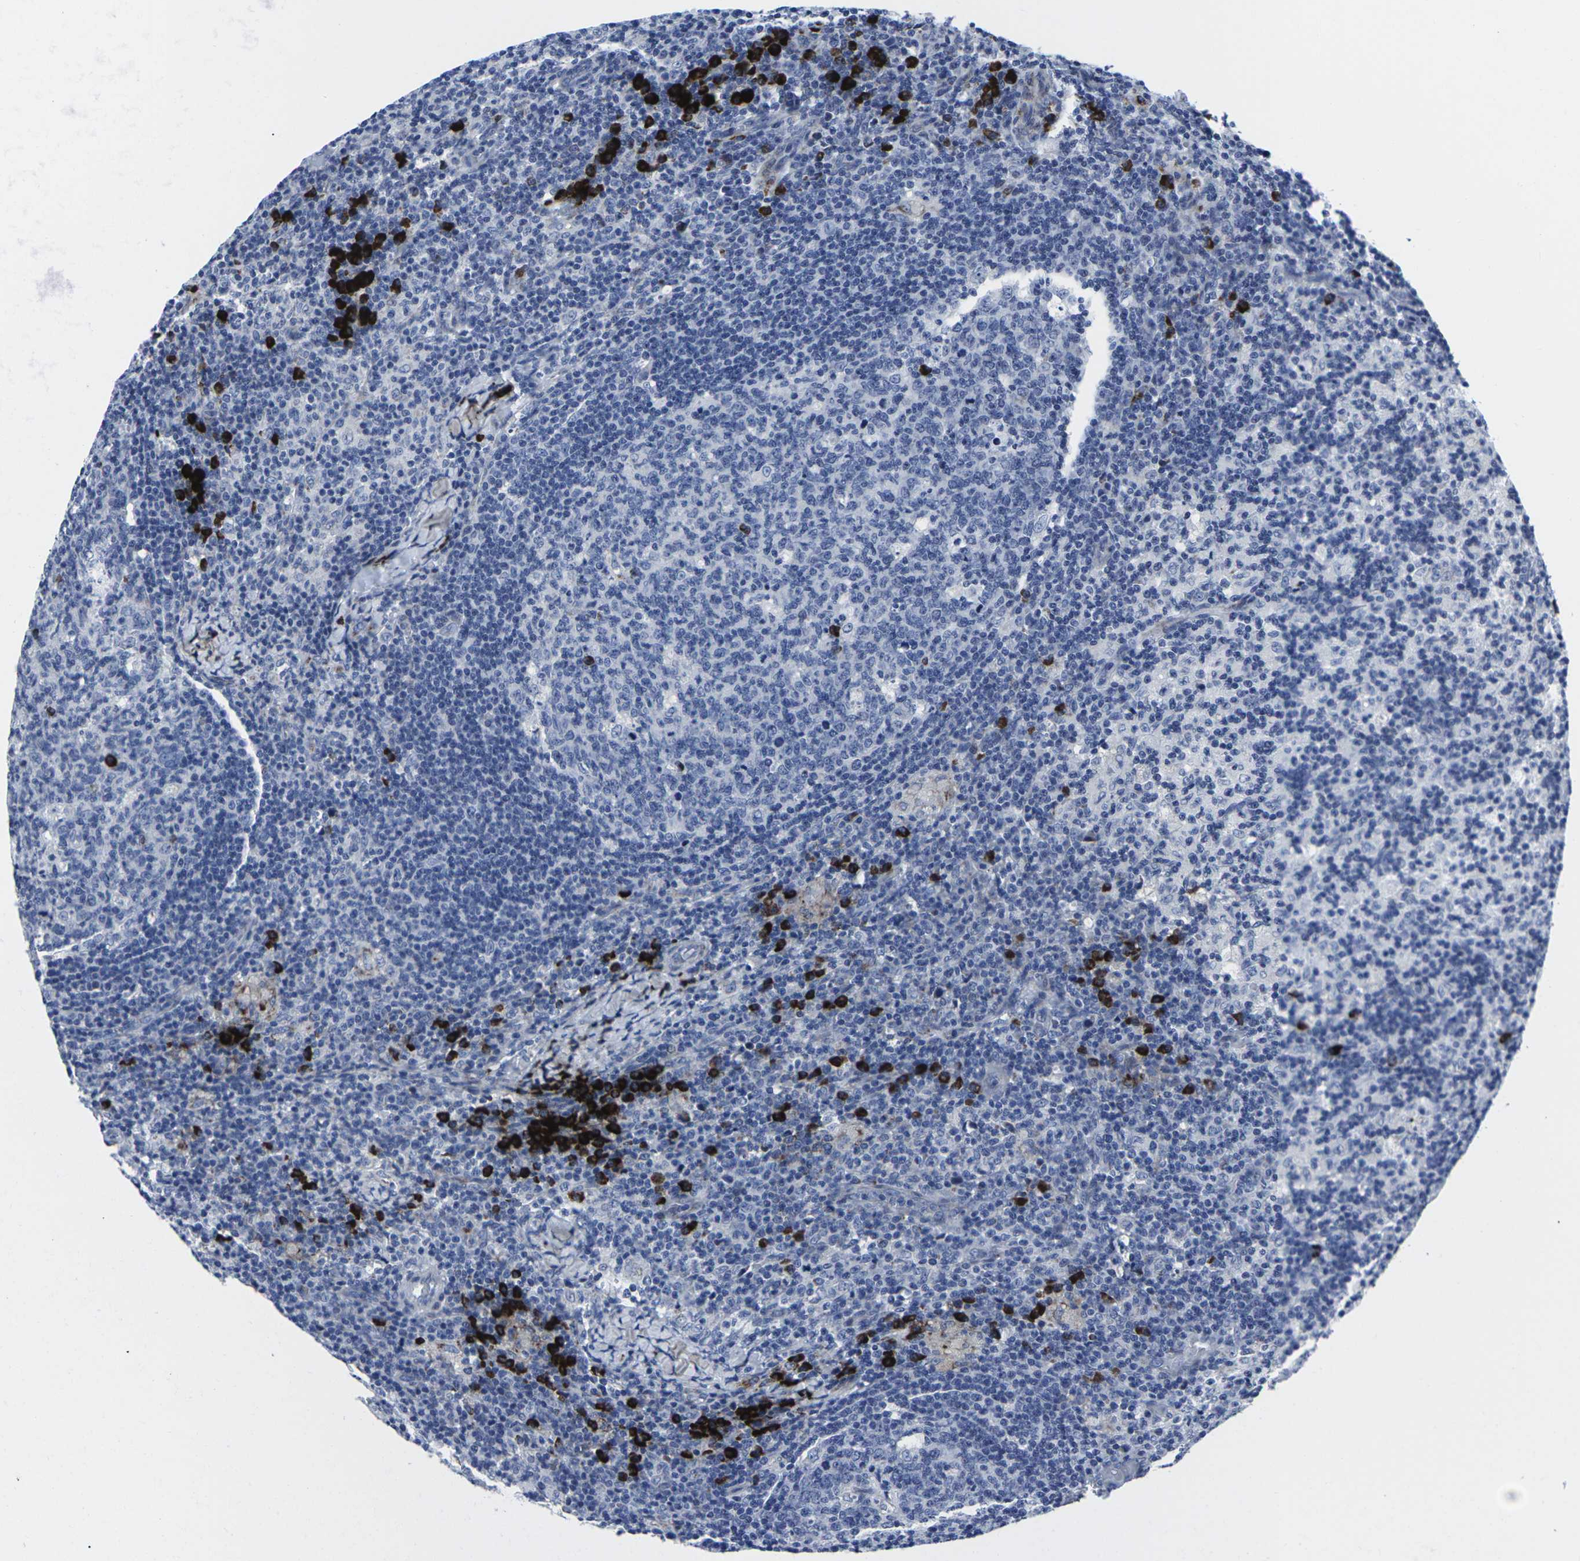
{"staining": {"intensity": "negative", "quantity": "none", "location": "none"}, "tissue": "lymph node", "cell_type": "Germinal center cells", "image_type": "normal", "snomed": [{"axis": "morphology", "description": "Normal tissue, NOS"}, {"axis": "morphology", "description": "Inflammation, NOS"}, {"axis": "topography", "description": "Lymph node"}], "caption": "This micrograph is of unremarkable lymph node stained with IHC to label a protein in brown with the nuclei are counter-stained blue. There is no expression in germinal center cells.", "gene": "RPN1", "patient": {"sex": "male", "age": 55}}